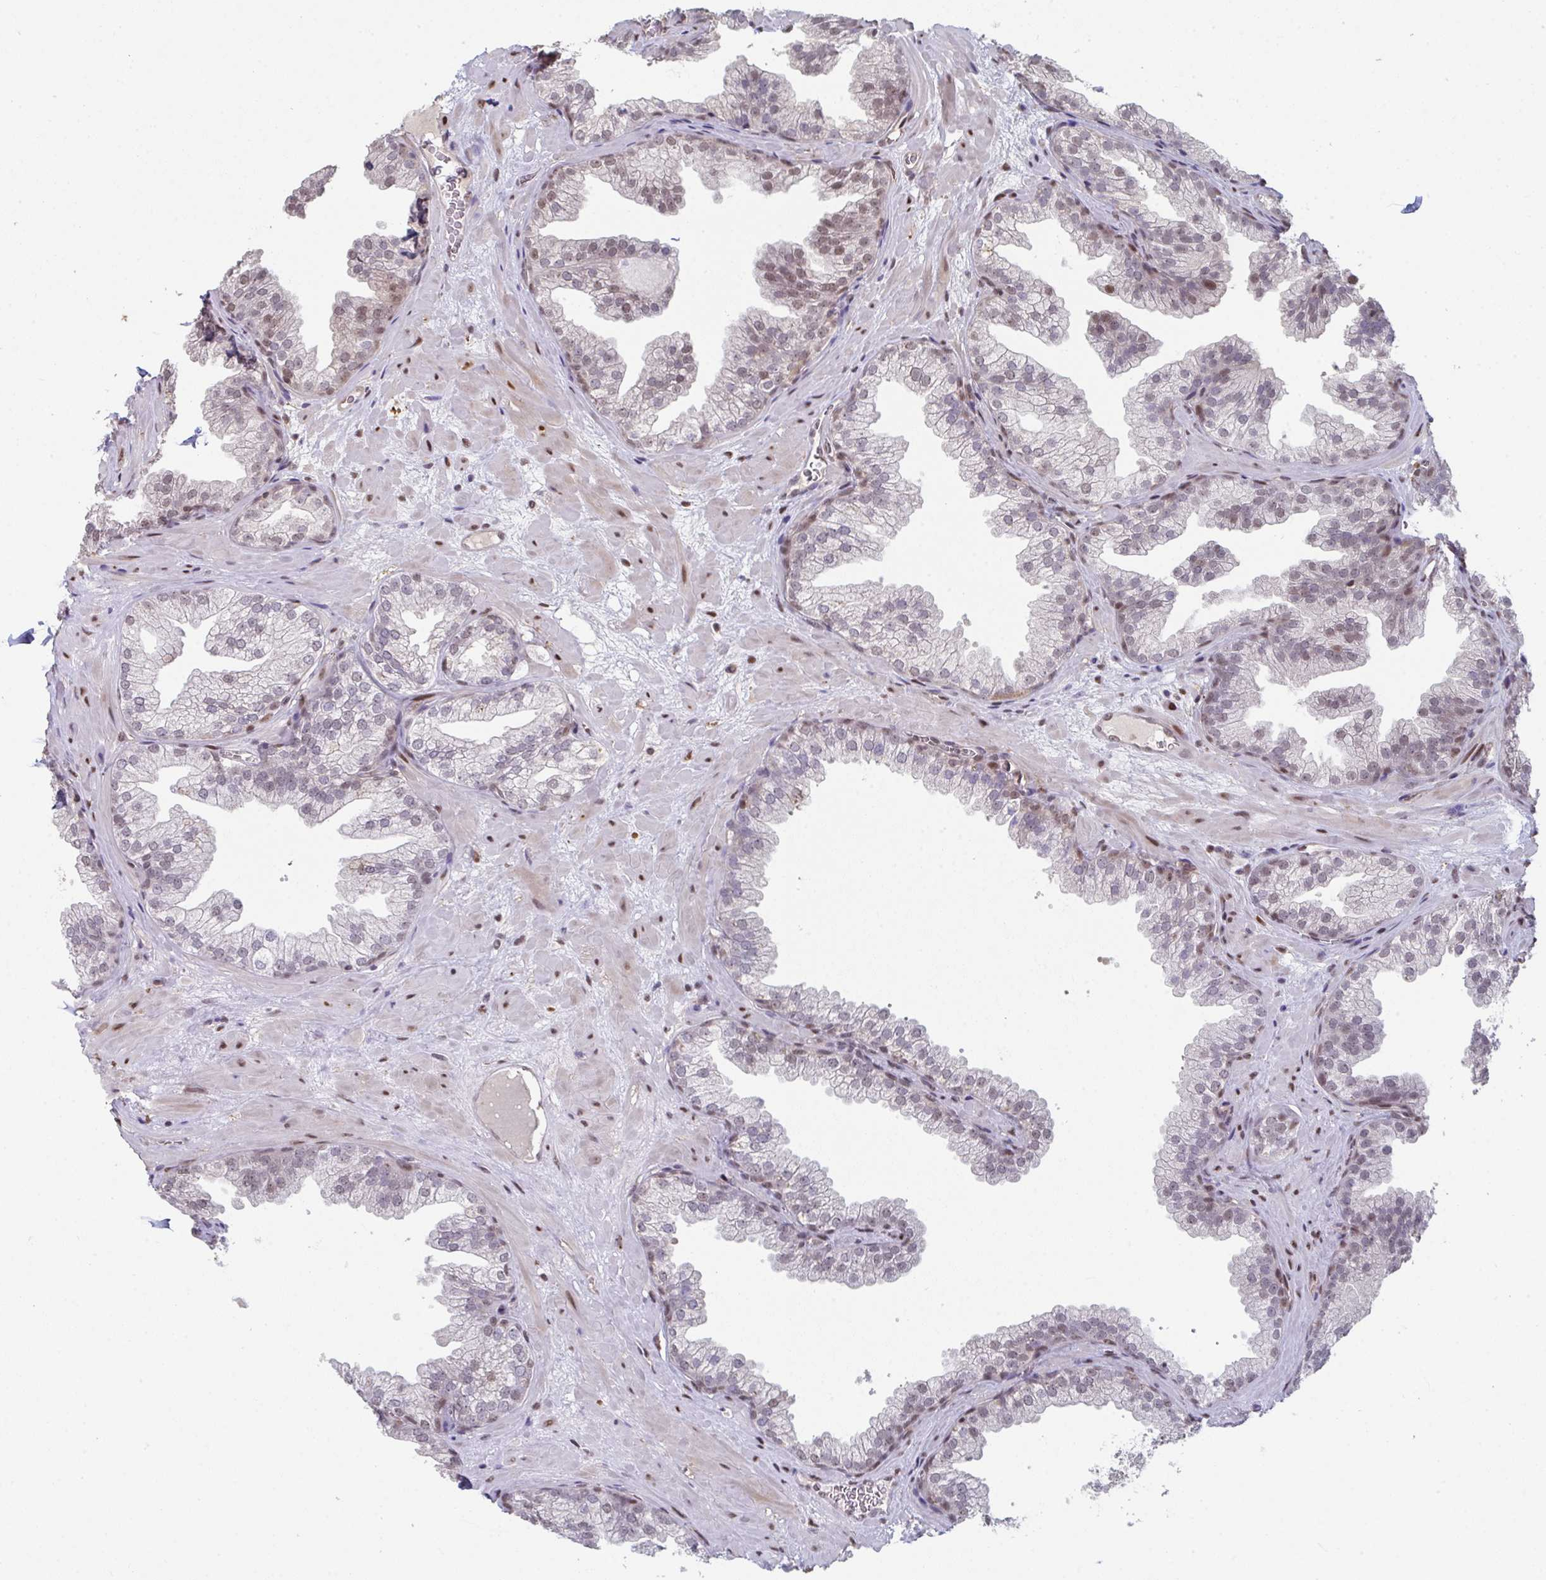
{"staining": {"intensity": "moderate", "quantity": "25%-75%", "location": "nuclear"}, "tissue": "prostate", "cell_type": "Glandular cells", "image_type": "normal", "snomed": [{"axis": "morphology", "description": "Normal tissue, NOS"}, {"axis": "topography", "description": "Prostate"}], "caption": "Protein staining shows moderate nuclear expression in approximately 25%-75% of glandular cells in benign prostate. Immunohistochemistry stains the protein of interest in brown and the nuclei are stained blue.", "gene": "ACD", "patient": {"sex": "male", "age": 37}}